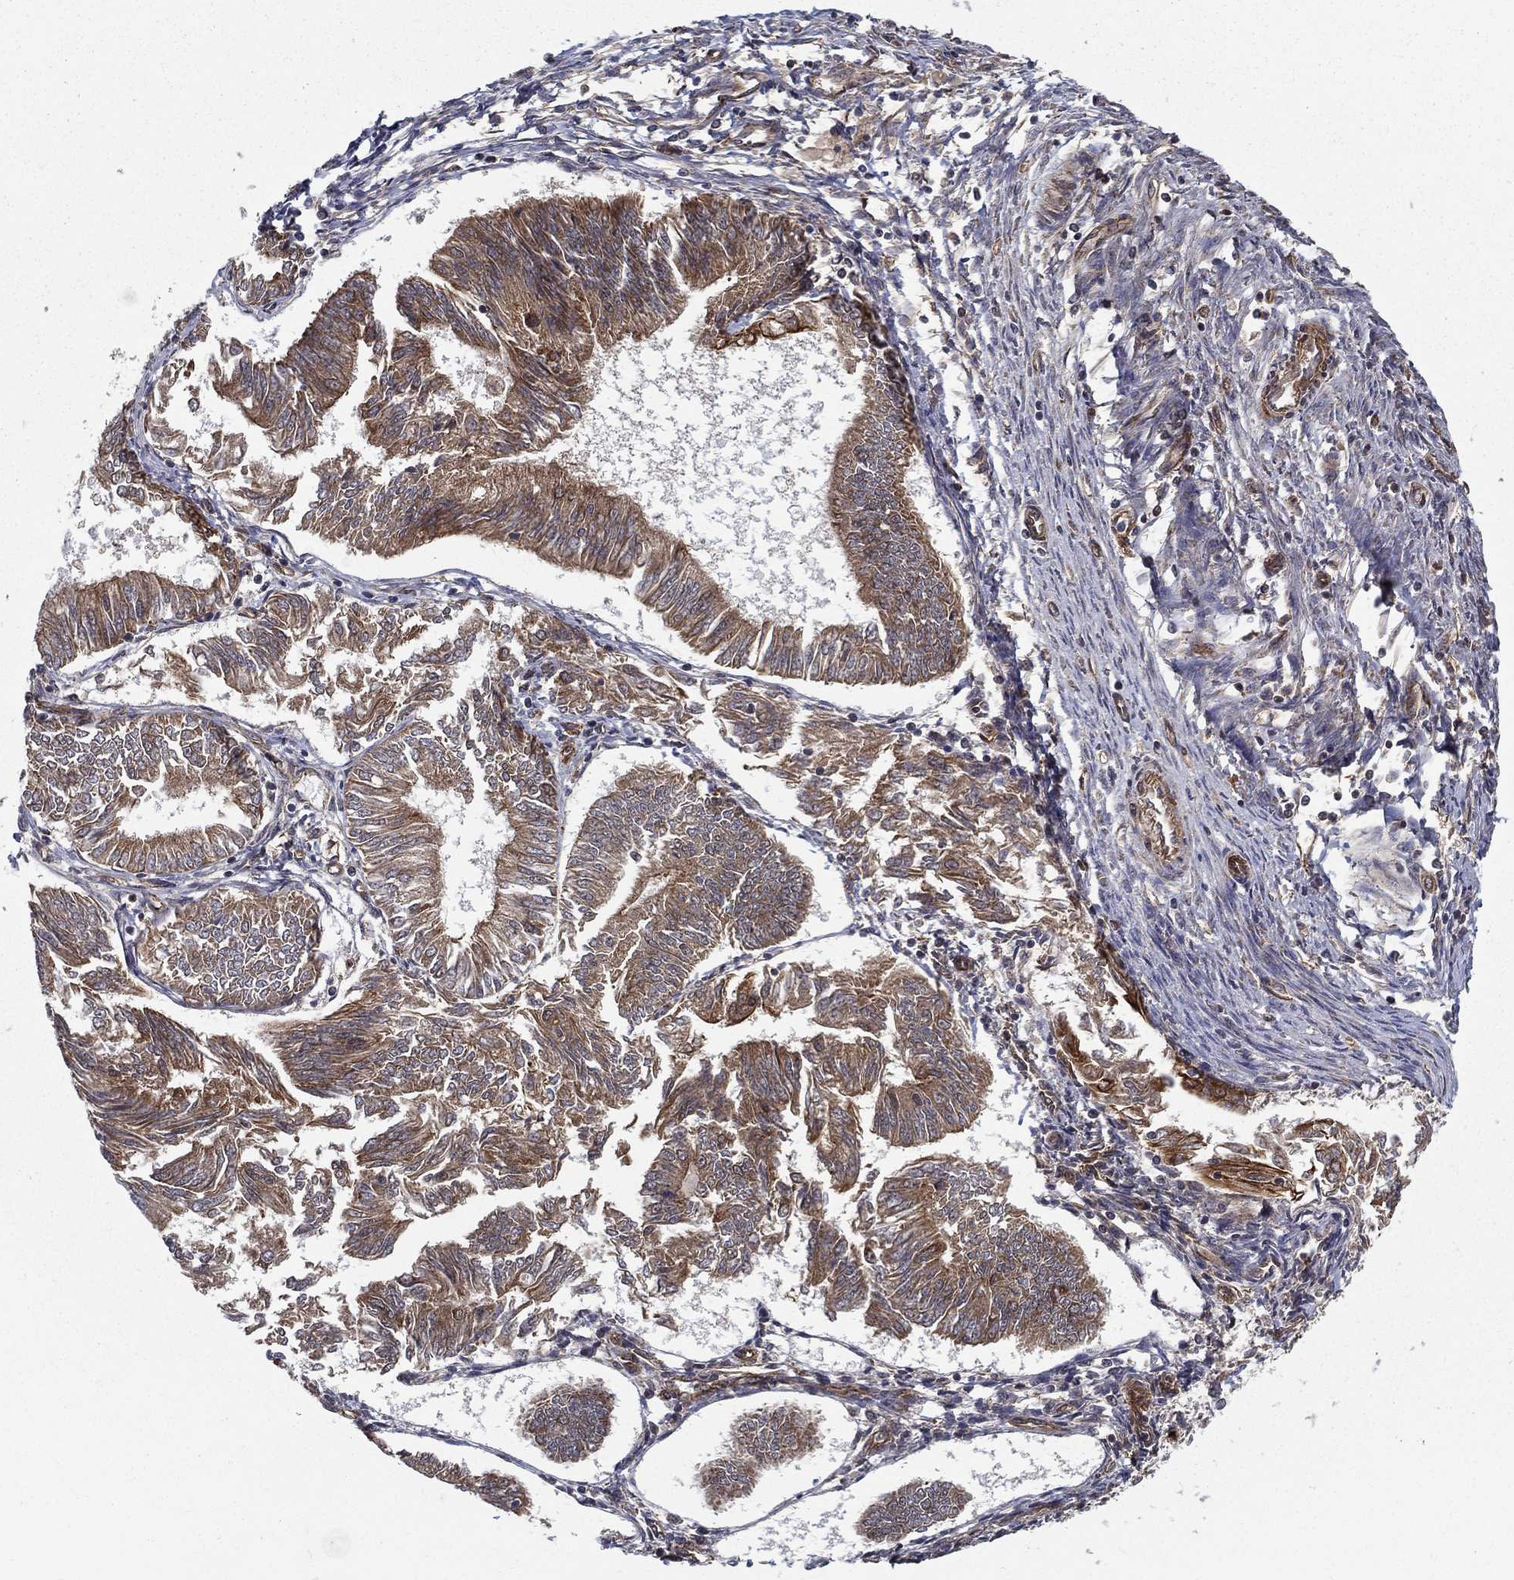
{"staining": {"intensity": "moderate", "quantity": ">75%", "location": "cytoplasmic/membranous"}, "tissue": "endometrial cancer", "cell_type": "Tumor cells", "image_type": "cancer", "snomed": [{"axis": "morphology", "description": "Adenocarcinoma, NOS"}, {"axis": "topography", "description": "Endometrium"}], "caption": "Endometrial cancer (adenocarcinoma) stained with DAB (3,3'-diaminobenzidine) IHC shows medium levels of moderate cytoplasmic/membranous positivity in about >75% of tumor cells.", "gene": "UACA", "patient": {"sex": "female", "age": 58}}